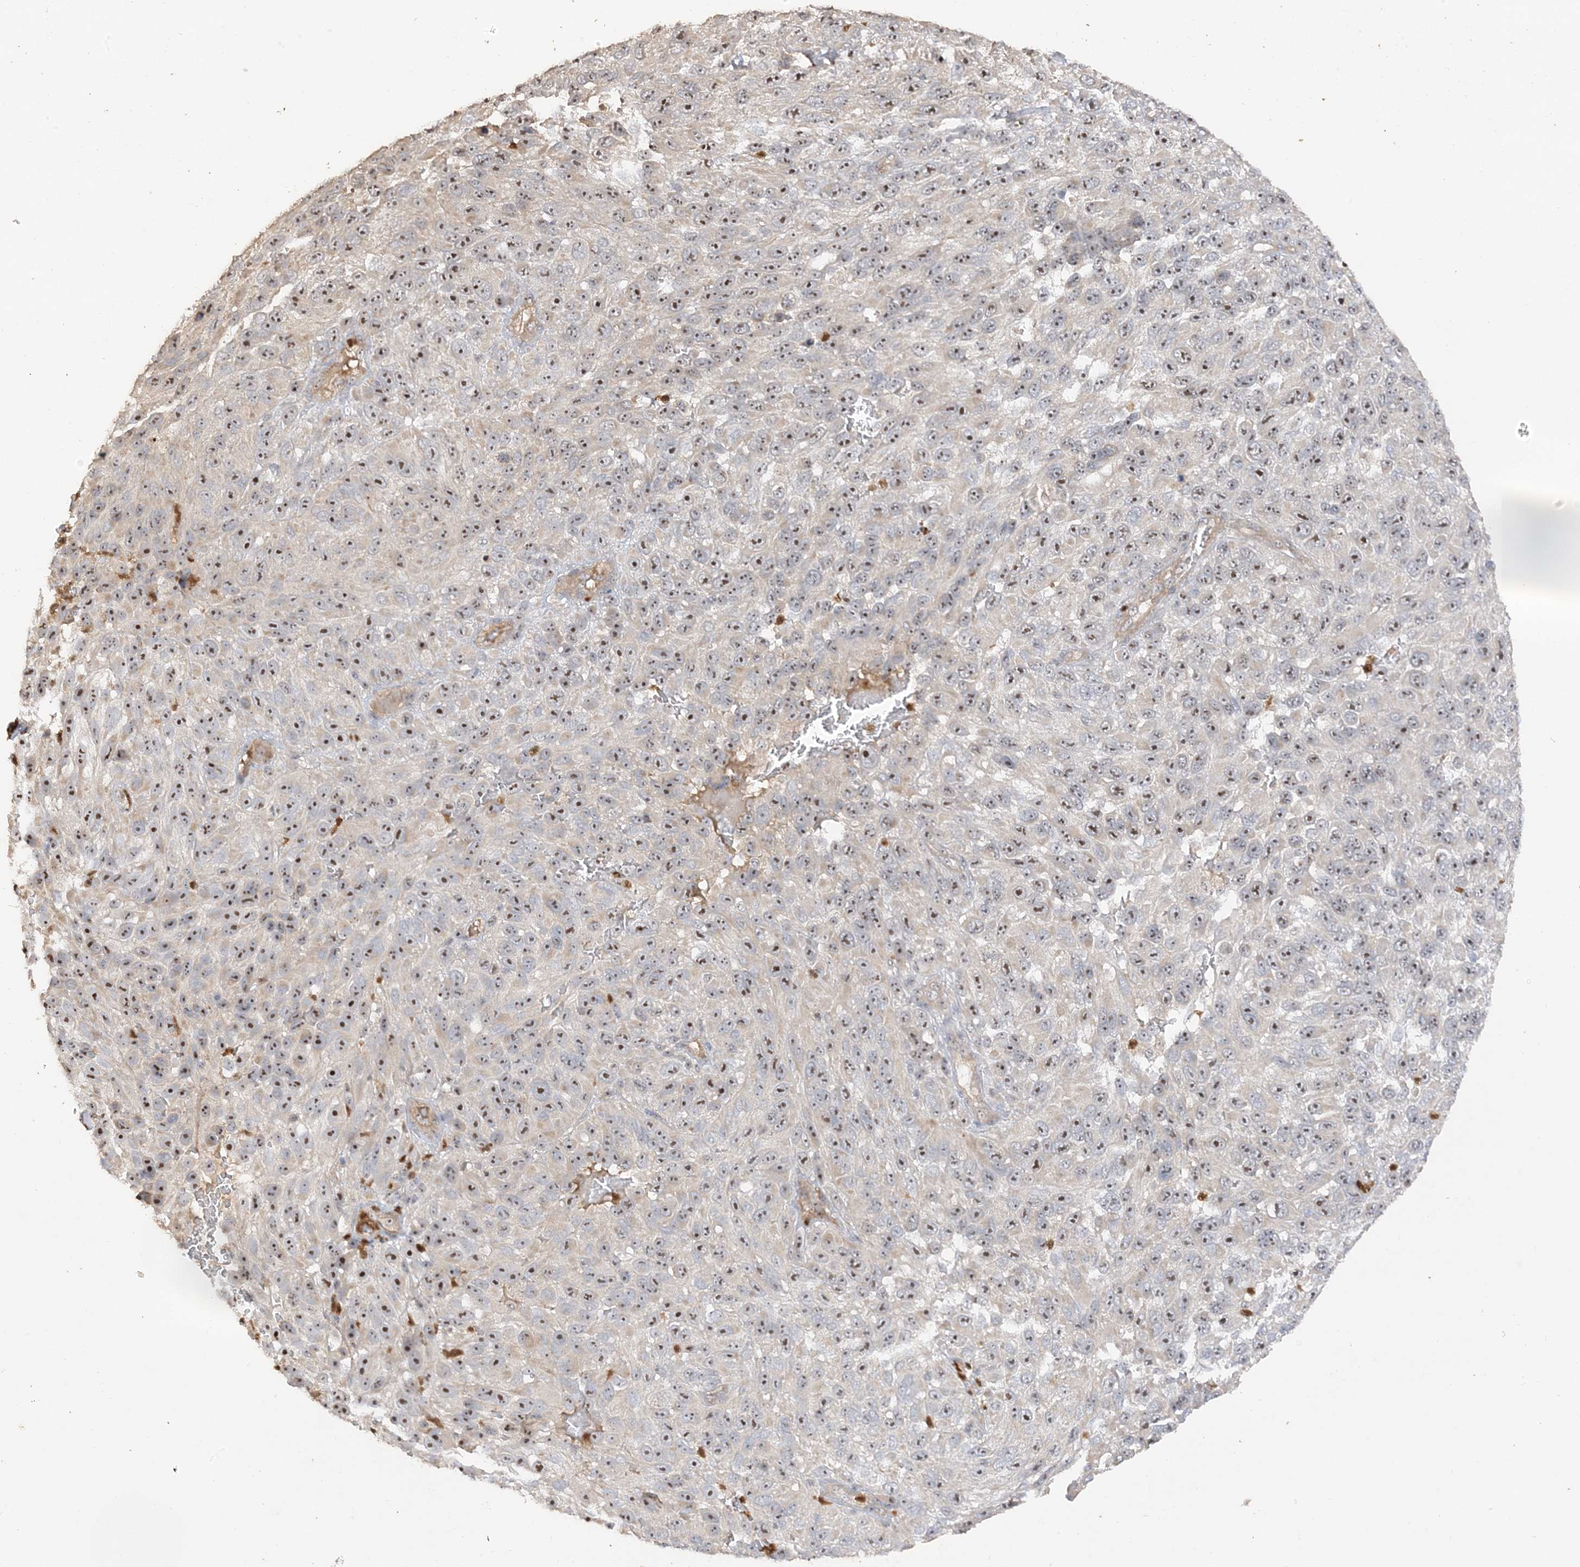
{"staining": {"intensity": "moderate", "quantity": ">75%", "location": "nuclear"}, "tissue": "melanoma", "cell_type": "Tumor cells", "image_type": "cancer", "snomed": [{"axis": "morphology", "description": "Malignant melanoma, NOS"}, {"axis": "topography", "description": "Skin"}], "caption": "Tumor cells reveal medium levels of moderate nuclear positivity in approximately >75% of cells in malignant melanoma. (Brightfield microscopy of DAB IHC at high magnification).", "gene": "DDX18", "patient": {"sex": "female", "age": 94}}